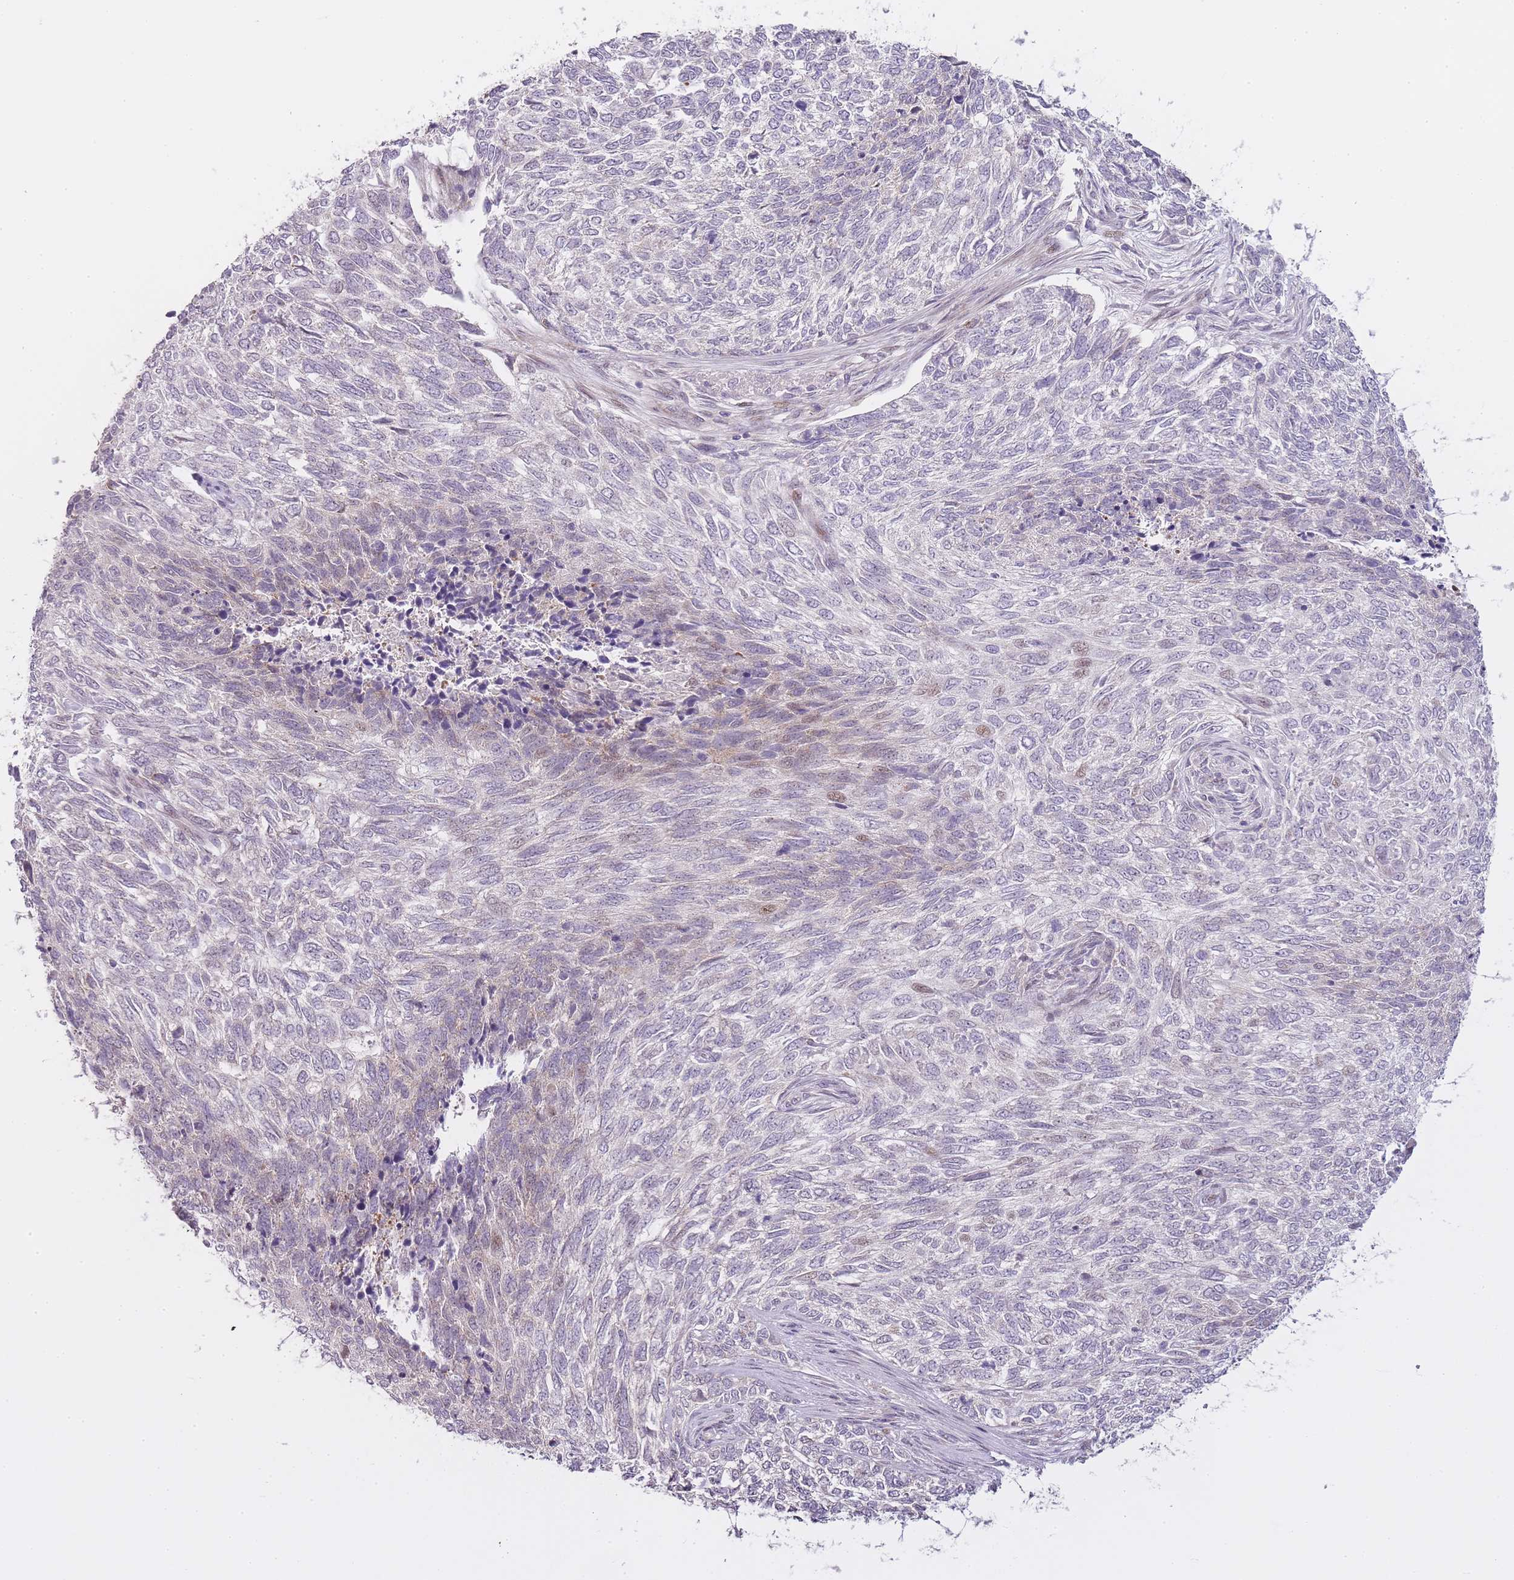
{"staining": {"intensity": "weak", "quantity": "<25%", "location": "cytoplasmic/membranous,nuclear"}, "tissue": "skin cancer", "cell_type": "Tumor cells", "image_type": "cancer", "snomed": [{"axis": "morphology", "description": "Basal cell carcinoma"}, {"axis": "topography", "description": "Skin"}], "caption": "Immunohistochemical staining of skin basal cell carcinoma shows no significant expression in tumor cells.", "gene": "OGG1", "patient": {"sex": "female", "age": 65}}